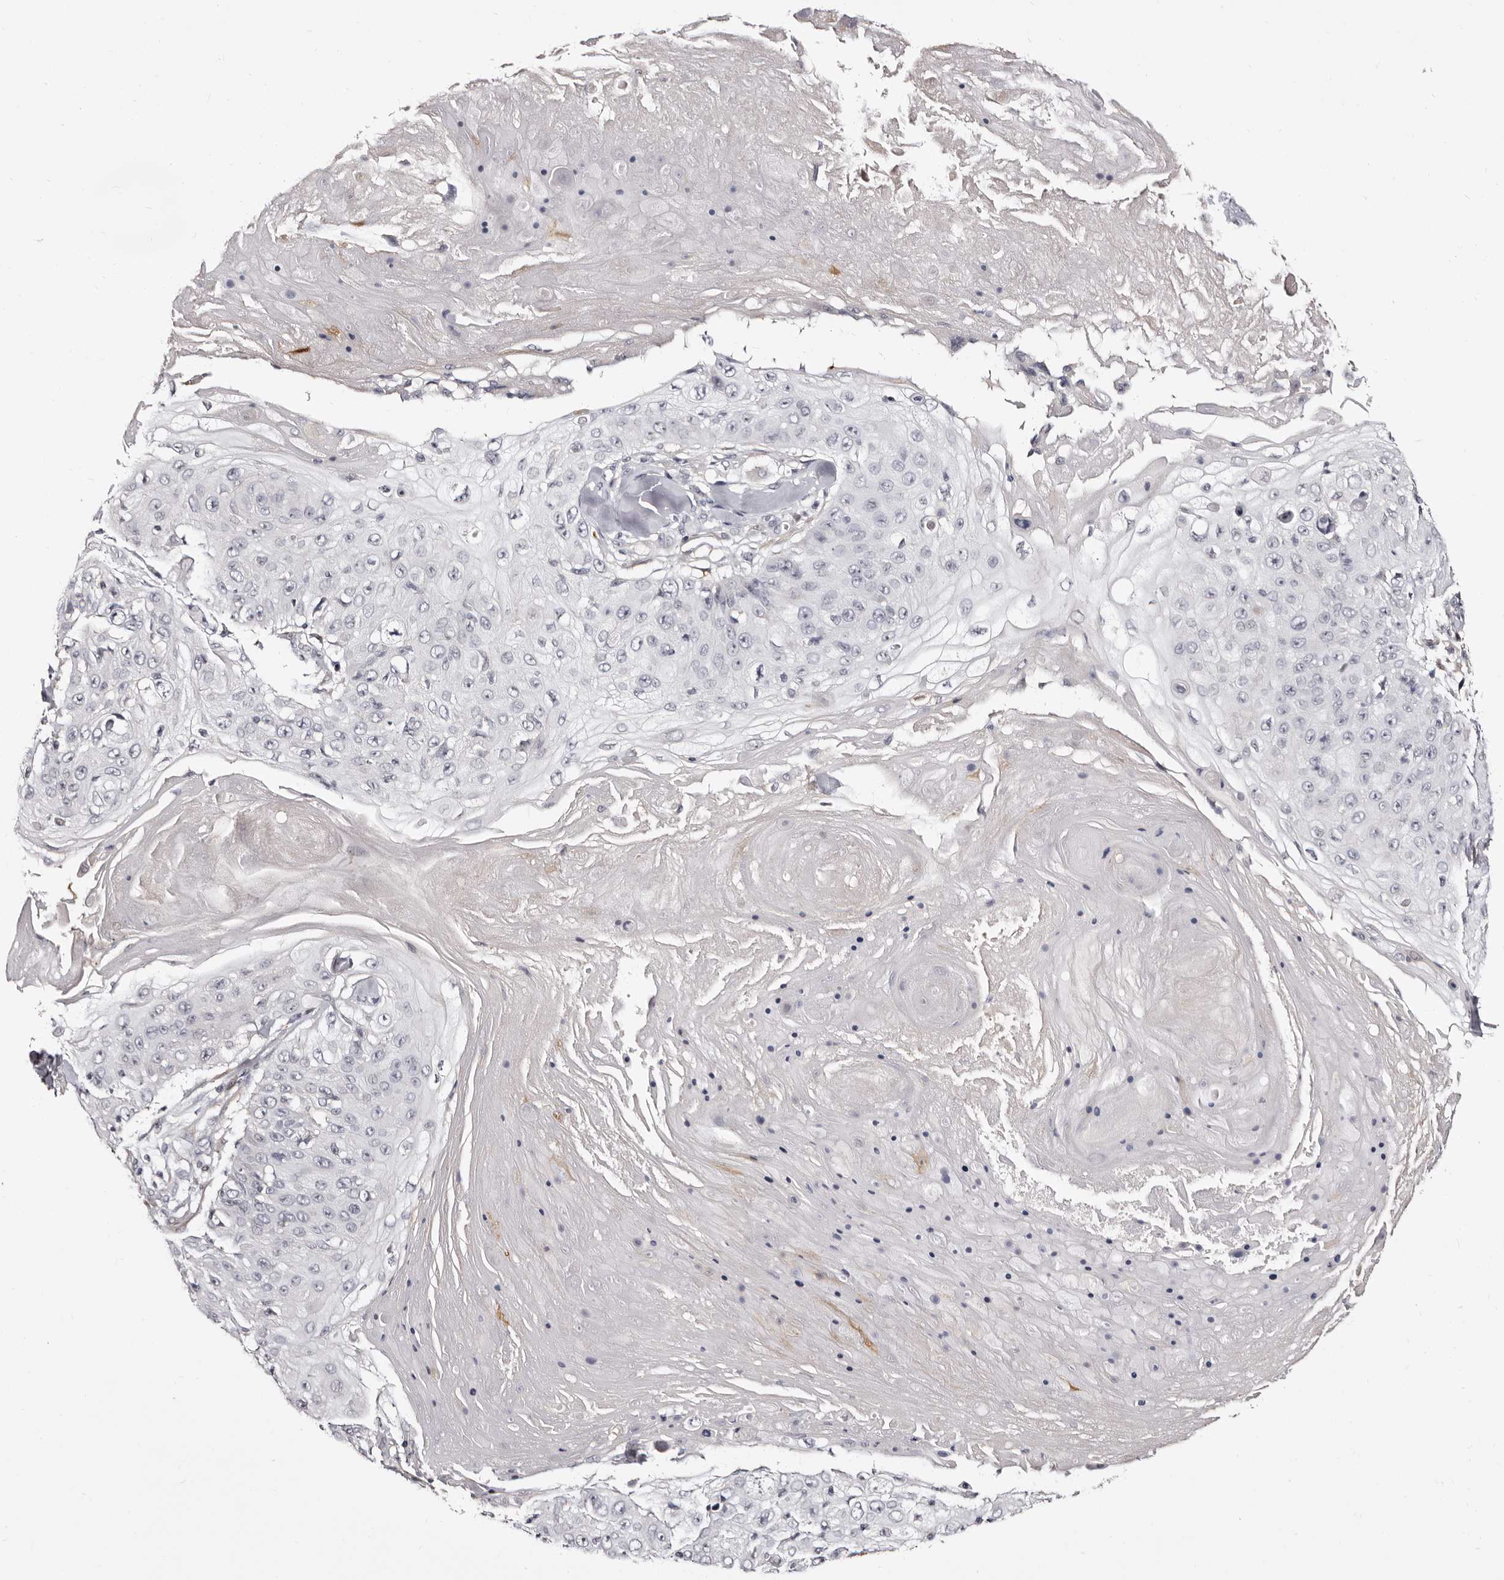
{"staining": {"intensity": "negative", "quantity": "none", "location": "none"}, "tissue": "skin cancer", "cell_type": "Tumor cells", "image_type": "cancer", "snomed": [{"axis": "morphology", "description": "Squamous cell carcinoma, NOS"}, {"axis": "topography", "description": "Skin"}], "caption": "This is an immunohistochemistry (IHC) photomicrograph of human skin cancer. There is no expression in tumor cells.", "gene": "BPGM", "patient": {"sex": "male", "age": 86}}